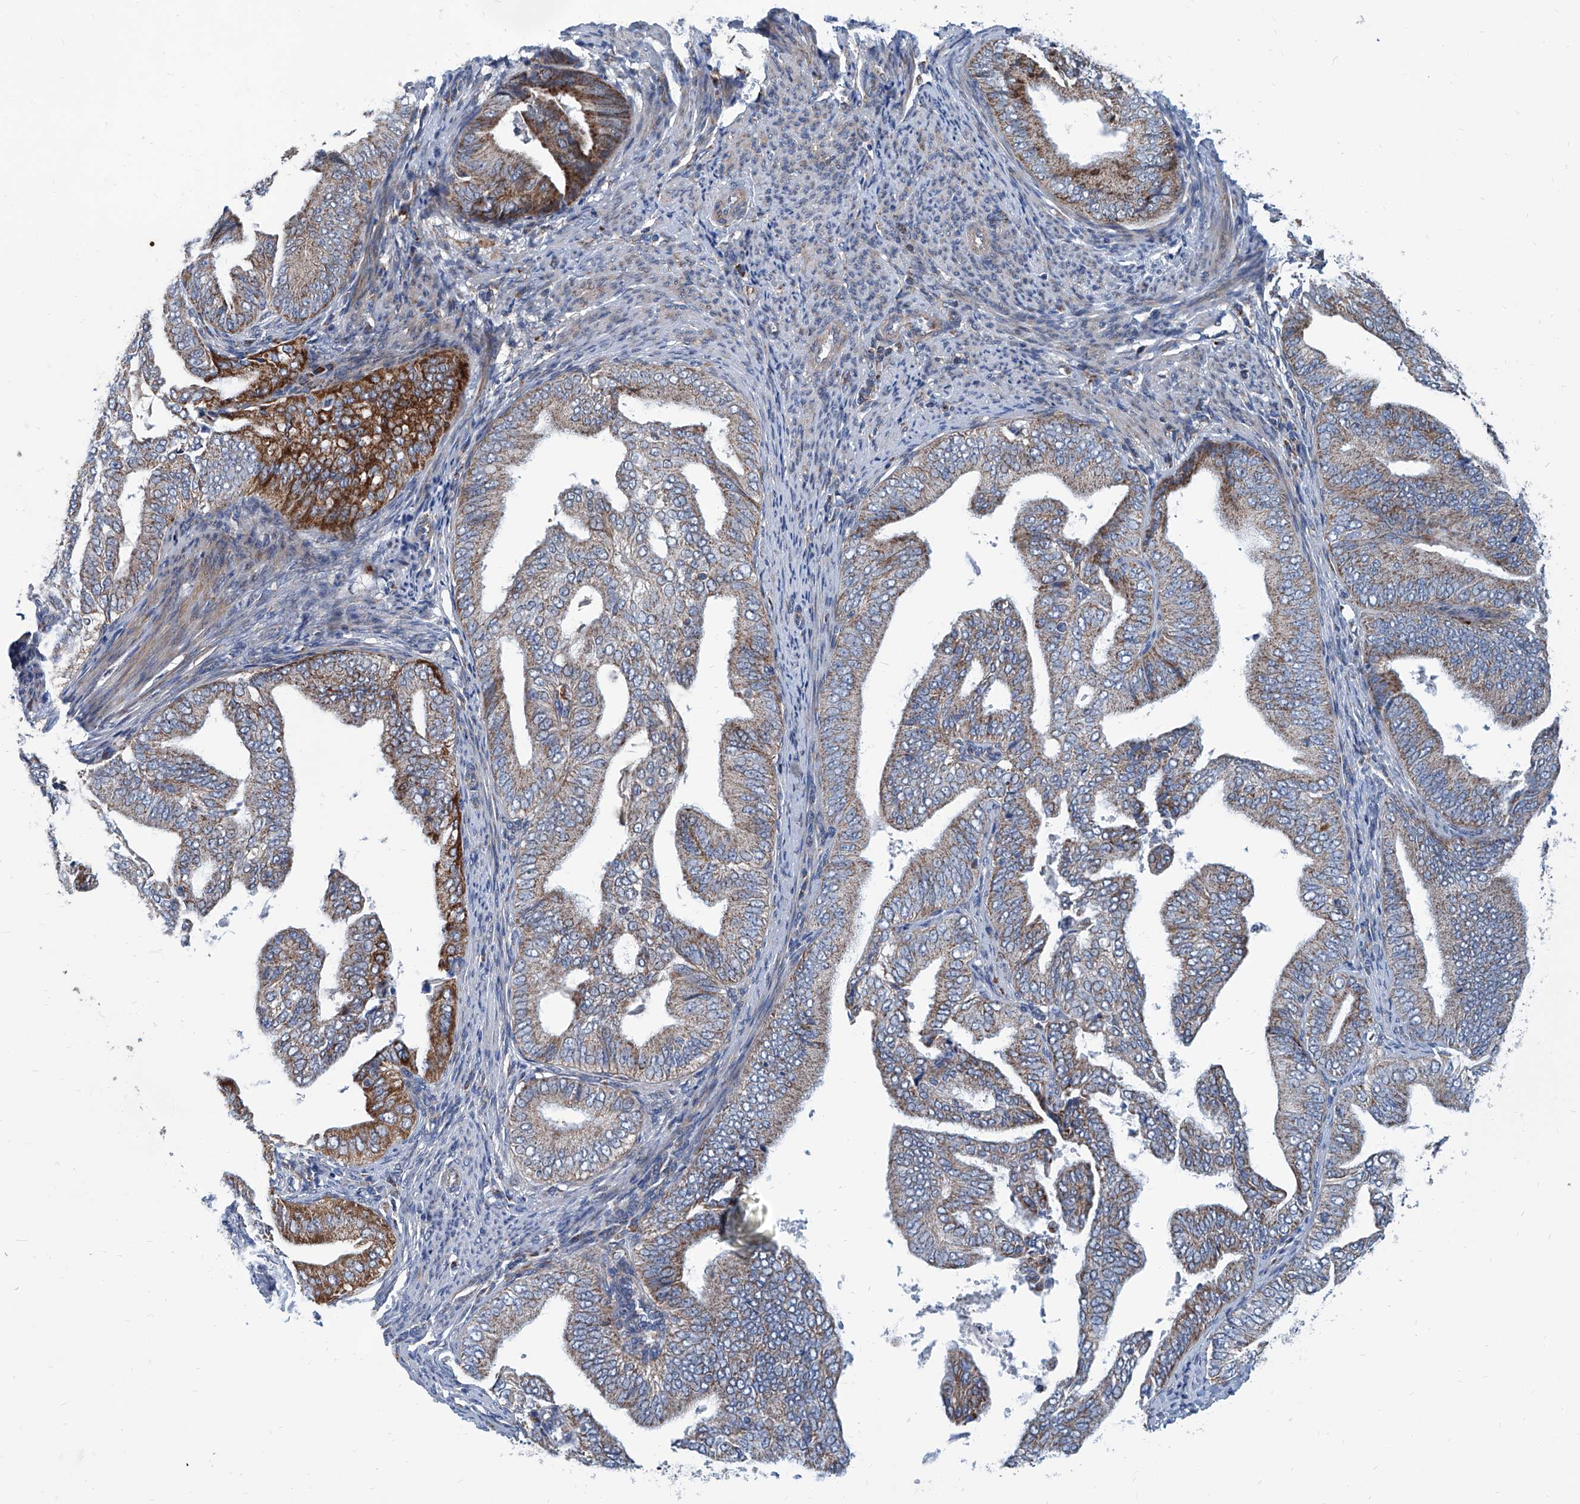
{"staining": {"intensity": "strong", "quantity": "<25%", "location": "cytoplasmic/membranous"}, "tissue": "endometrial cancer", "cell_type": "Tumor cells", "image_type": "cancer", "snomed": [{"axis": "morphology", "description": "Adenocarcinoma, NOS"}, {"axis": "topography", "description": "Endometrium"}], "caption": "Approximately <25% of tumor cells in human endometrial cancer display strong cytoplasmic/membranous protein positivity as visualized by brown immunohistochemical staining.", "gene": "USP48", "patient": {"sex": "female", "age": 58}}